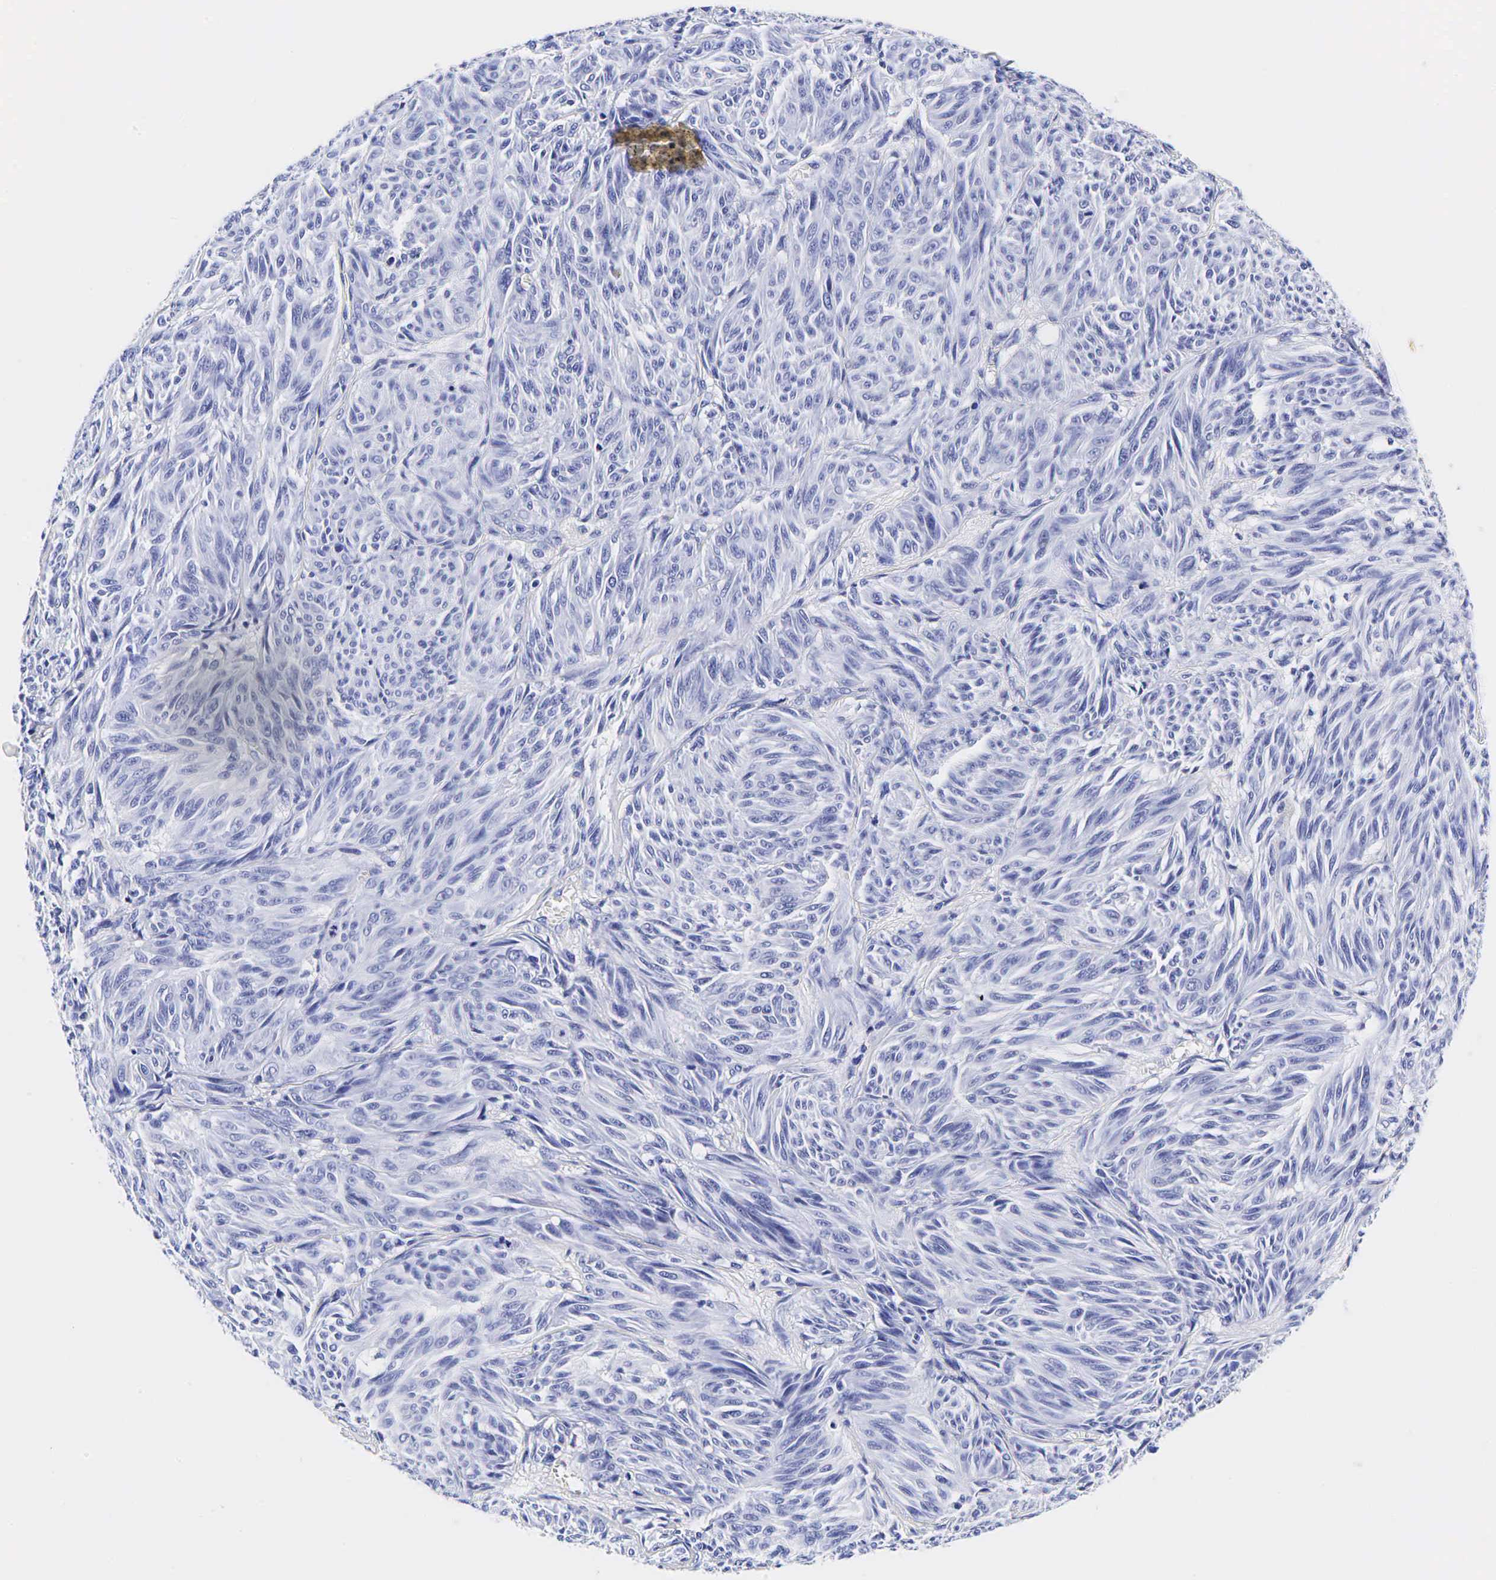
{"staining": {"intensity": "negative", "quantity": "none", "location": "none"}, "tissue": "melanoma", "cell_type": "Tumor cells", "image_type": "cancer", "snomed": [{"axis": "morphology", "description": "Malignant melanoma, NOS"}, {"axis": "topography", "description": "Skin"}], "caption": "Human melanoma stained for a protein using IHC displays no positivity in tumor cells.", "gene": "GAST", "patient": {"sex": "male", "age": 54}}